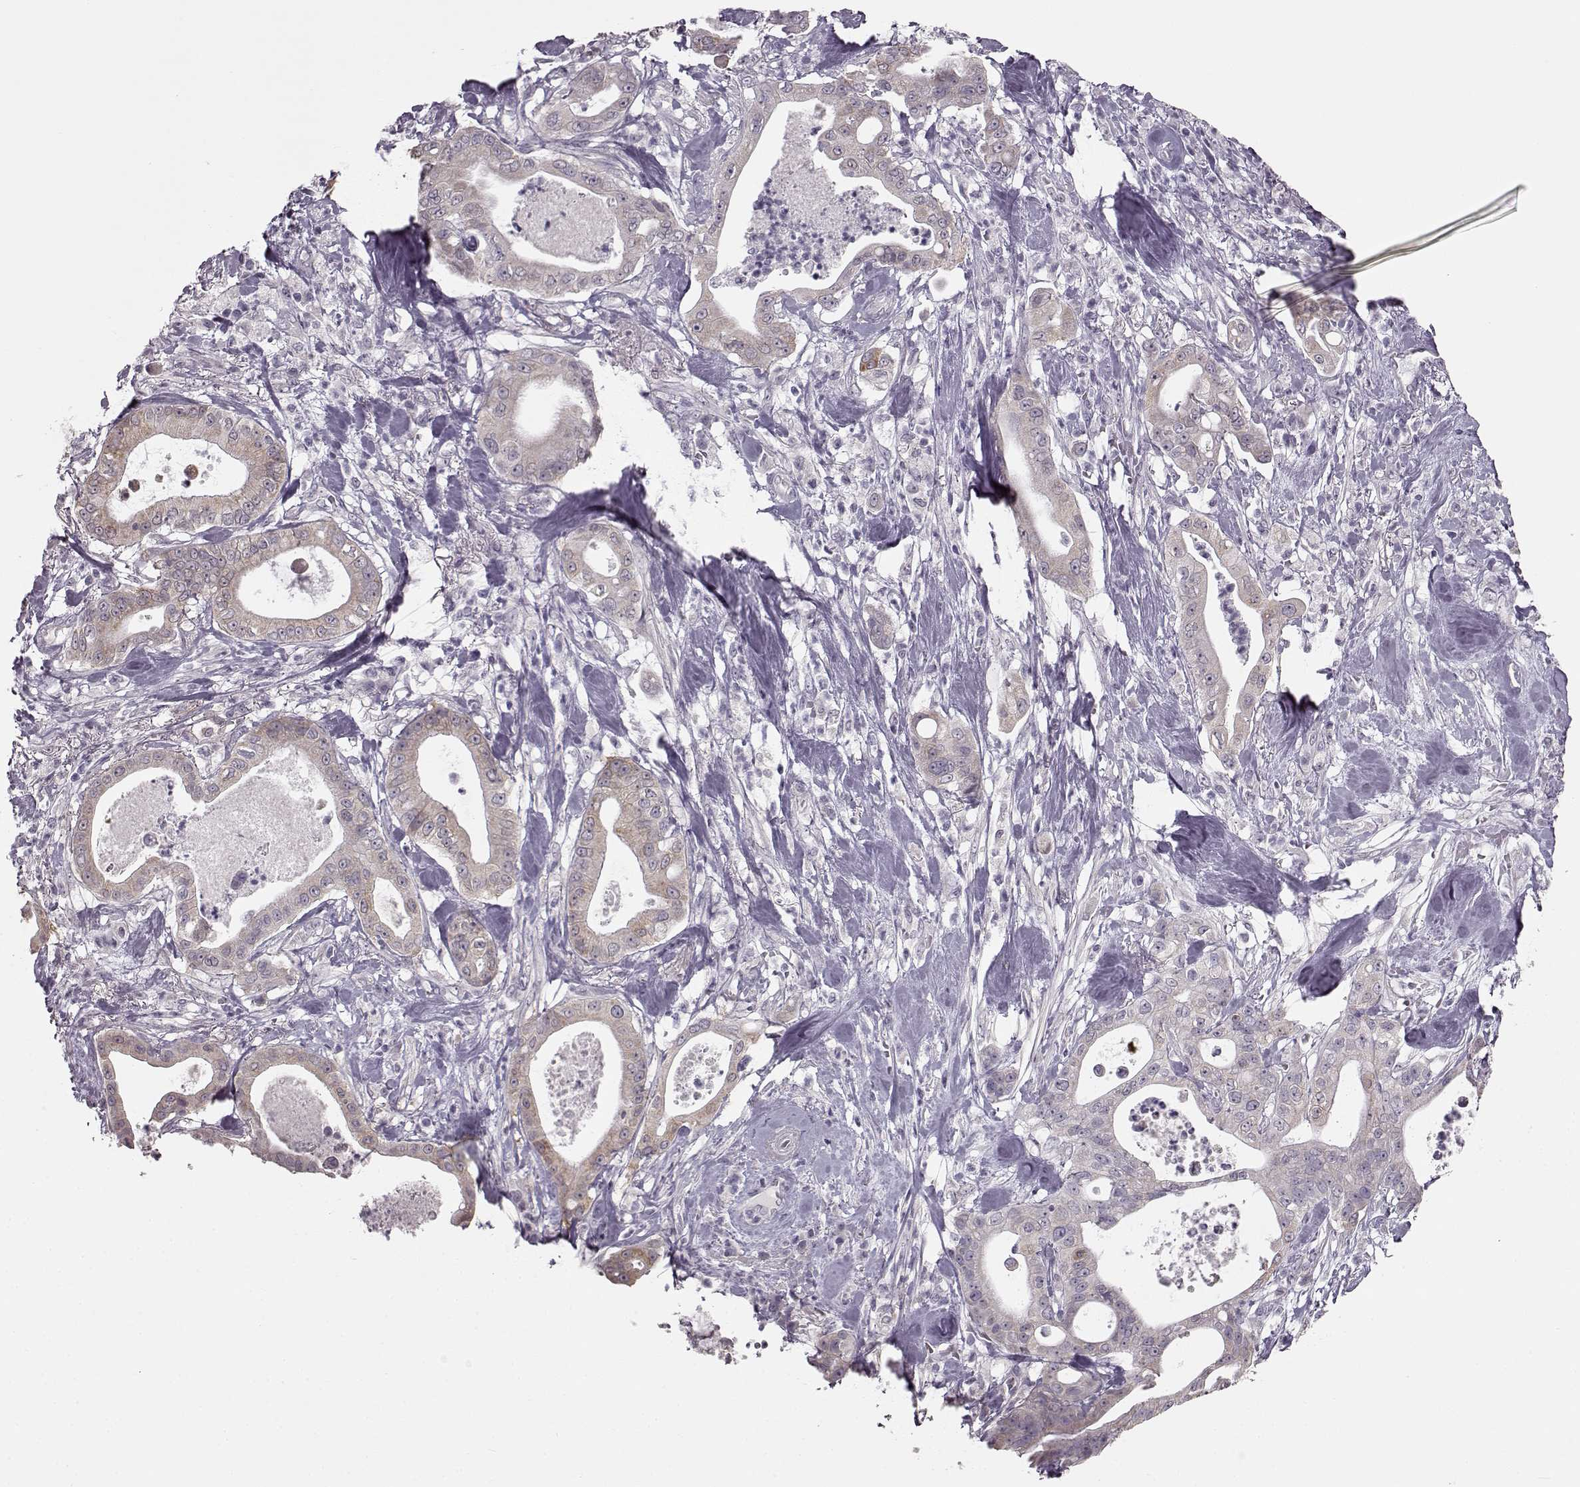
{"staining": {"intensity": "weak", "quantity": "25%-75%", "location": "cytoplasmic/membranous"}, "tissue": "pancreatic cancer", "cell_type": "Tumor cells", "image_type": "cancer", "snomed": [{"axis": "morphology", "description": "Adenocarcinoma, NOS"}, {"axis": "topography", "description": "Pancreas"}], "caption": "Protein expression analysis of pancreatic adenocarcinoma displays weak cytoplasmic/membranous positivity in about 25%-75% of tumor cells.", "gene": "MAP6D1", "patient": {"sex": "male", "age": 71}}